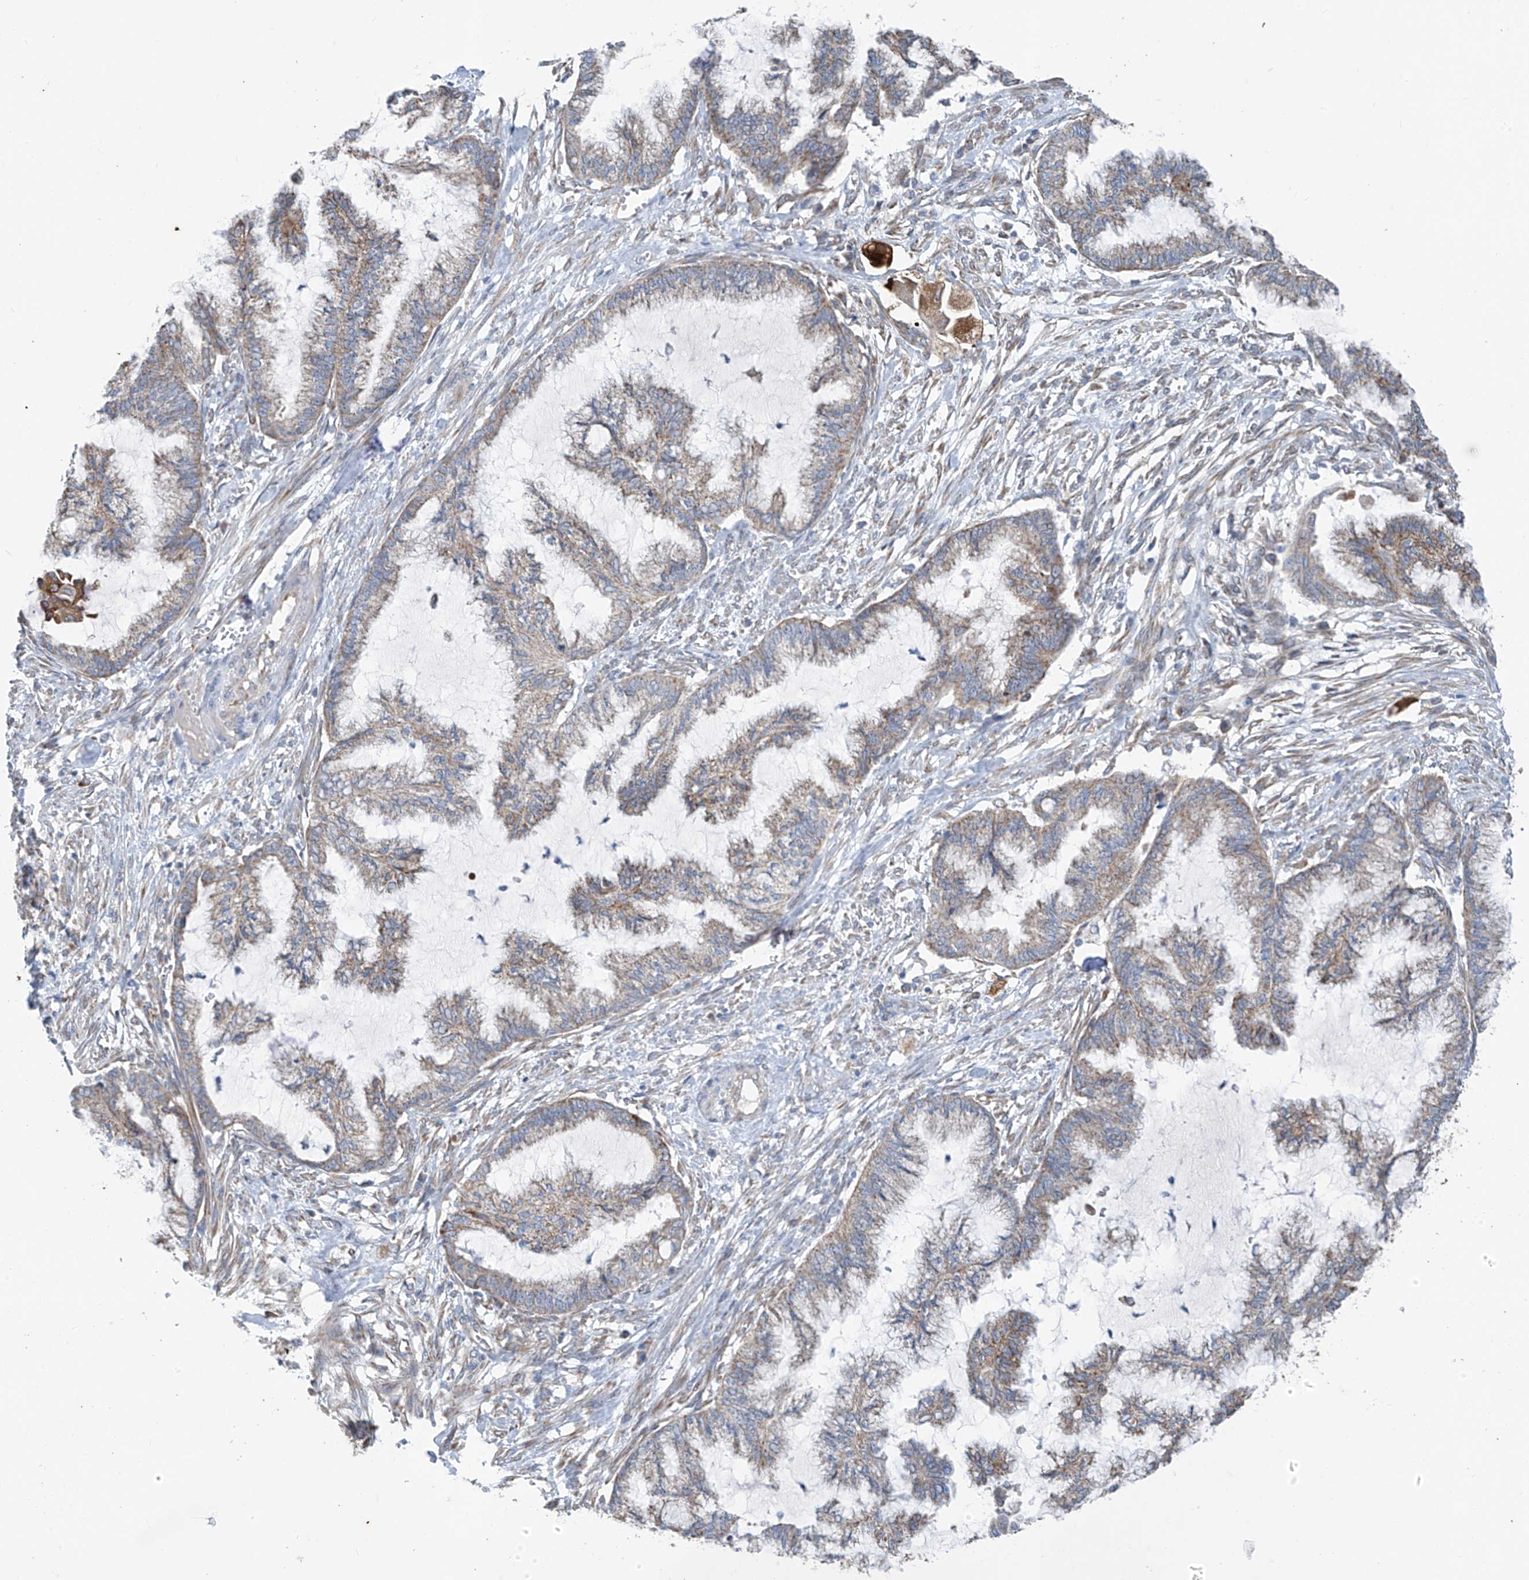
{"staining": {"intensity": "weak", "quantity": "25%-75%", "location": "cytoplasmic/membranous"}, "tissue": "endometrial cancer", "cell_type": "Tumor cells", "image_type": "cancer", "snomed": [{"axis": "morphology", "description": "Adenocarcinoma, NOS"}, {"axis": "topography", "description": "Endometrium"}], "caption": "This histopathology image demonstrates immunohistochemistry staining of human endometrial cancer, with low weak cytoplasmic/membranous expression in approximately 25%-75% of tumor cells.", "gene": "EOMES", "patient": {"sex": "female", "age": 86}}